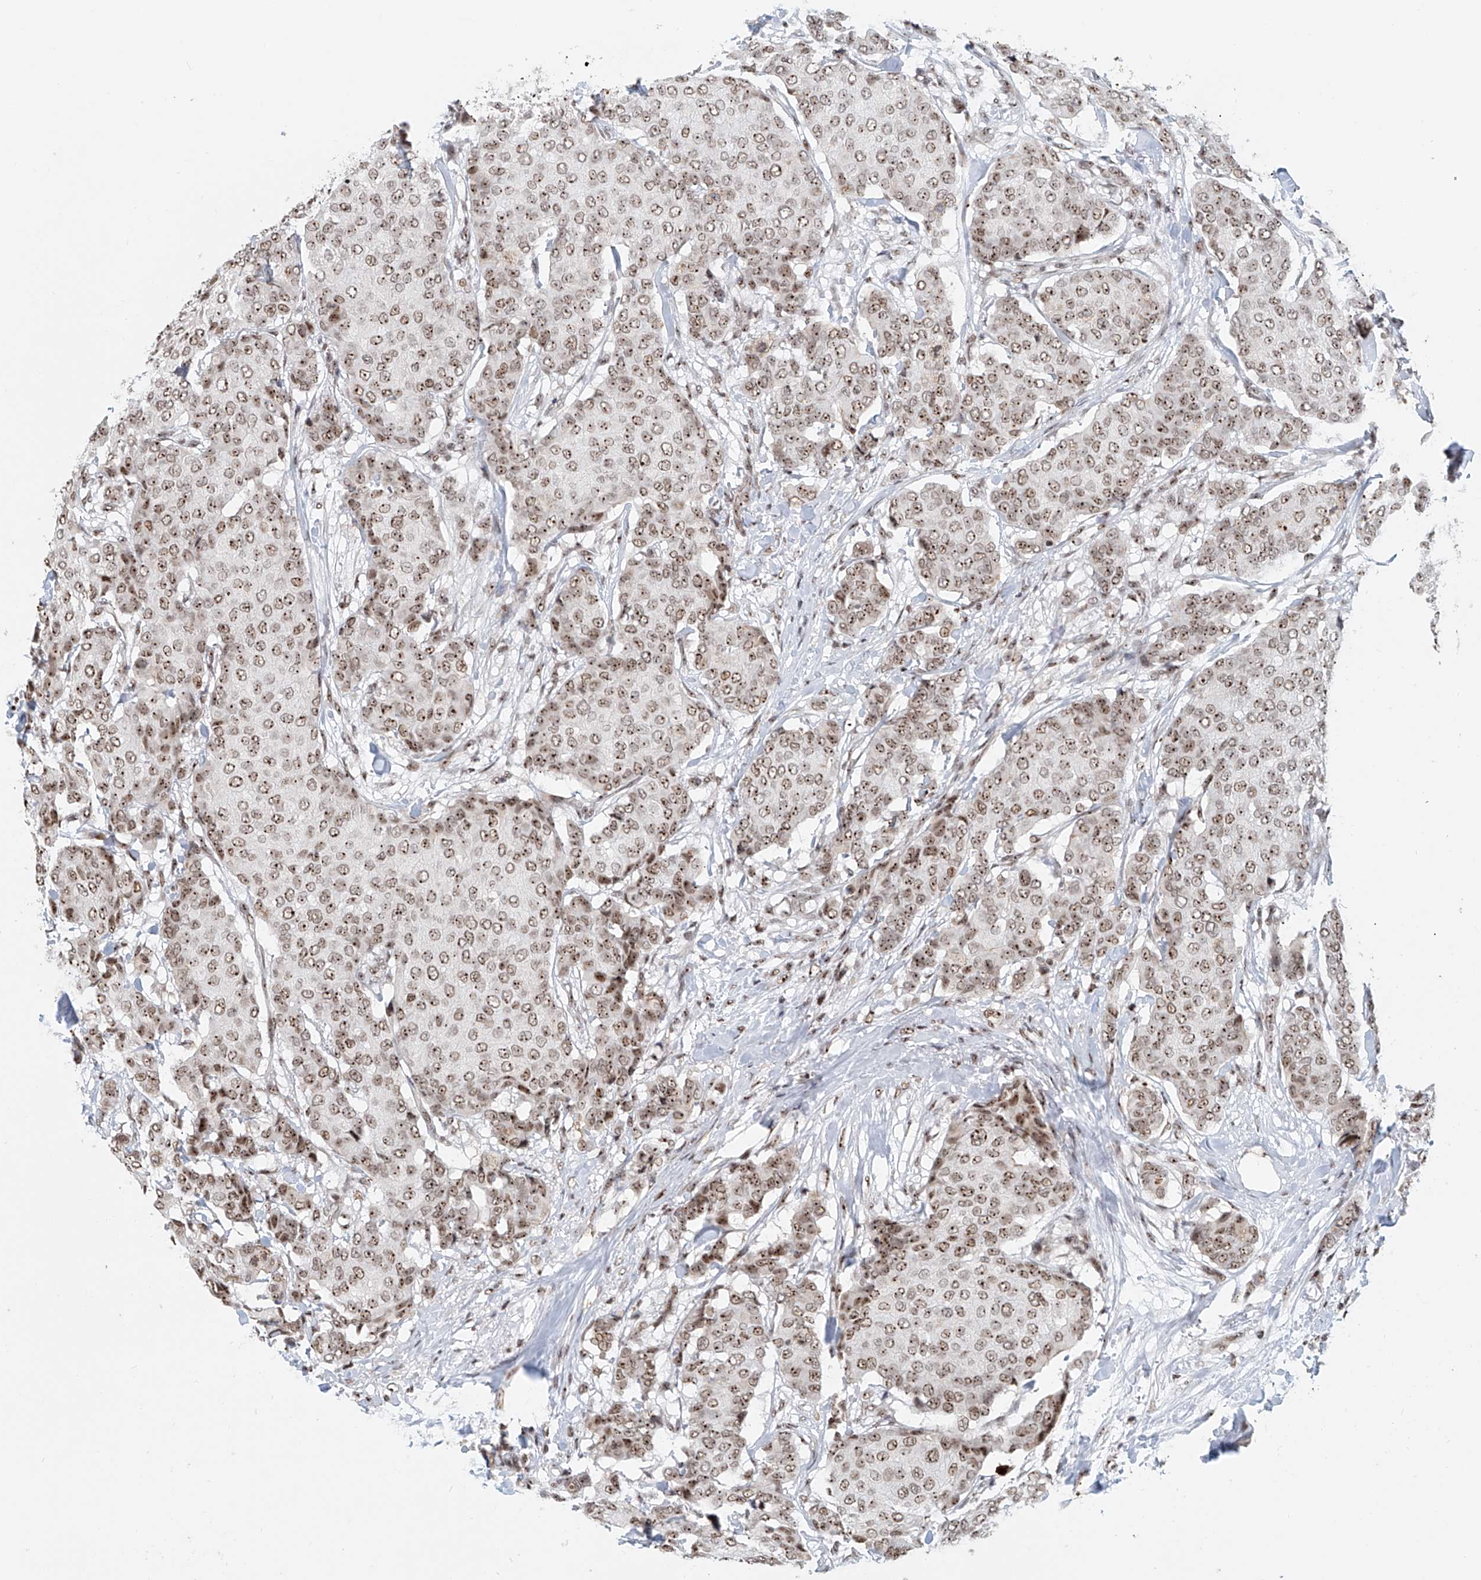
{"staining": {"intensity": "moderate", "quantity": ">75%", "location": "nuclear"}, "tissue": "breast cancer", "cell_type": "Tumor cells", "image_type": "cancer", "snomed": [{"axis": "morphology", "description": "Duct carcinoma"}, {"axis": "topography", "description": "Breast"}], "caption": "Brown immunohistochemical staining in human breast cancer (intraductal carcinoma) reveals moderate nuclear expression in approximately >75% of tumor cells. Immunohistochemistry stains the protein in brown and the nuclei are stained blue.", "gene": "PRUNE2", "patient": {"sex": "female", "age": 75}}